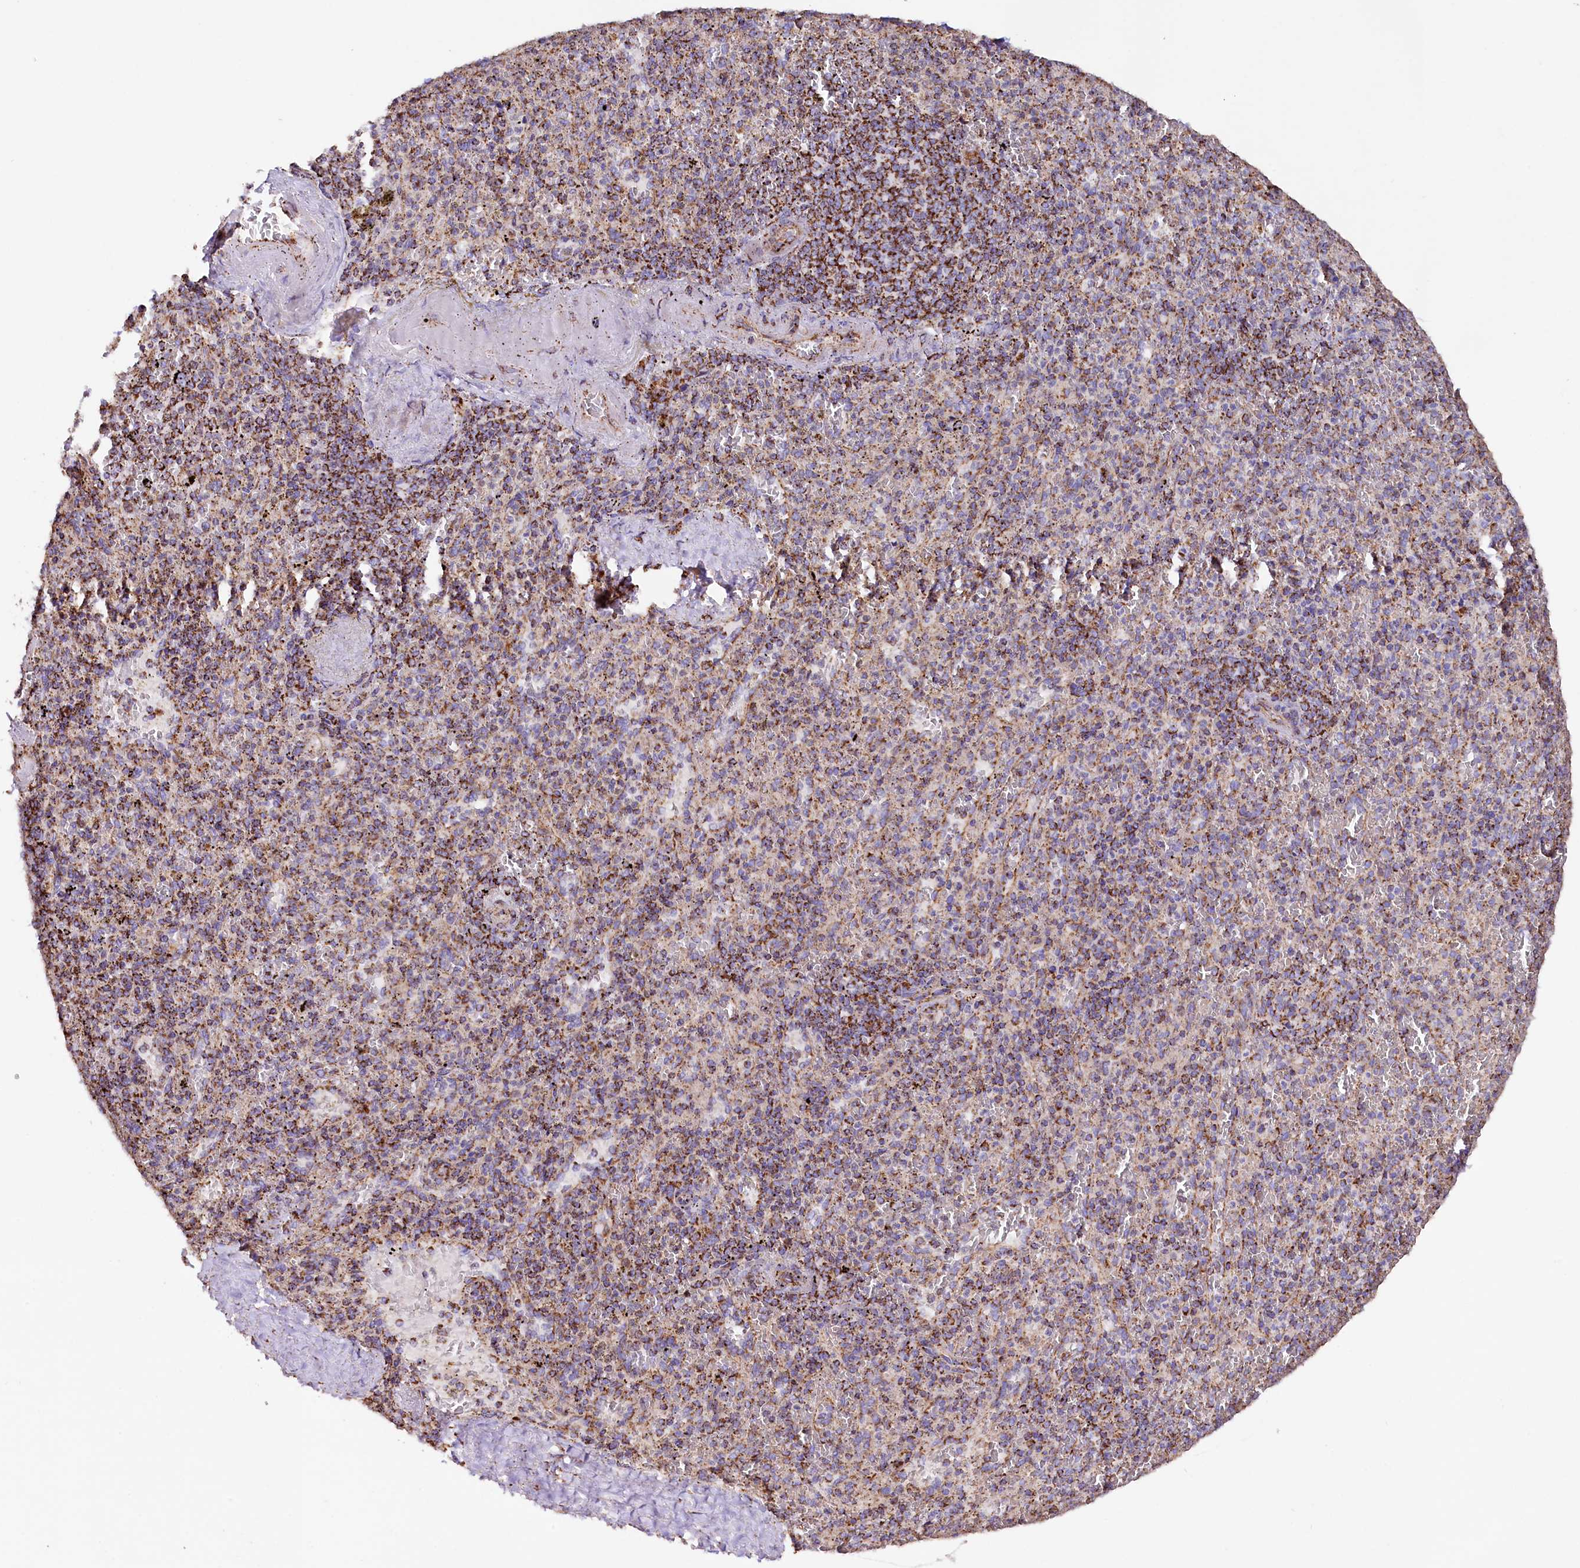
{"staining": {"intensity": "moderate", "quantity": ">75%", "location": "cytoplasmic/membranous"}, "tissue": "spleen", "cell_type": "Cells in red pulp", "image_type": "normal", "snomed": [{"axis": "morphology", "description": "Normal tissue, NOS"}, {"axis": "topography", "description": "Spleen"}], "caption": "The histopathology image shows immunohistochemical staining of benign spleen. There is moderate cytoplasmic/membranous positivity is appreciated in approximately >75% of cells in red pulp.", "gene": "APLP2", "patient": {"sex": "male", "age": 82}}